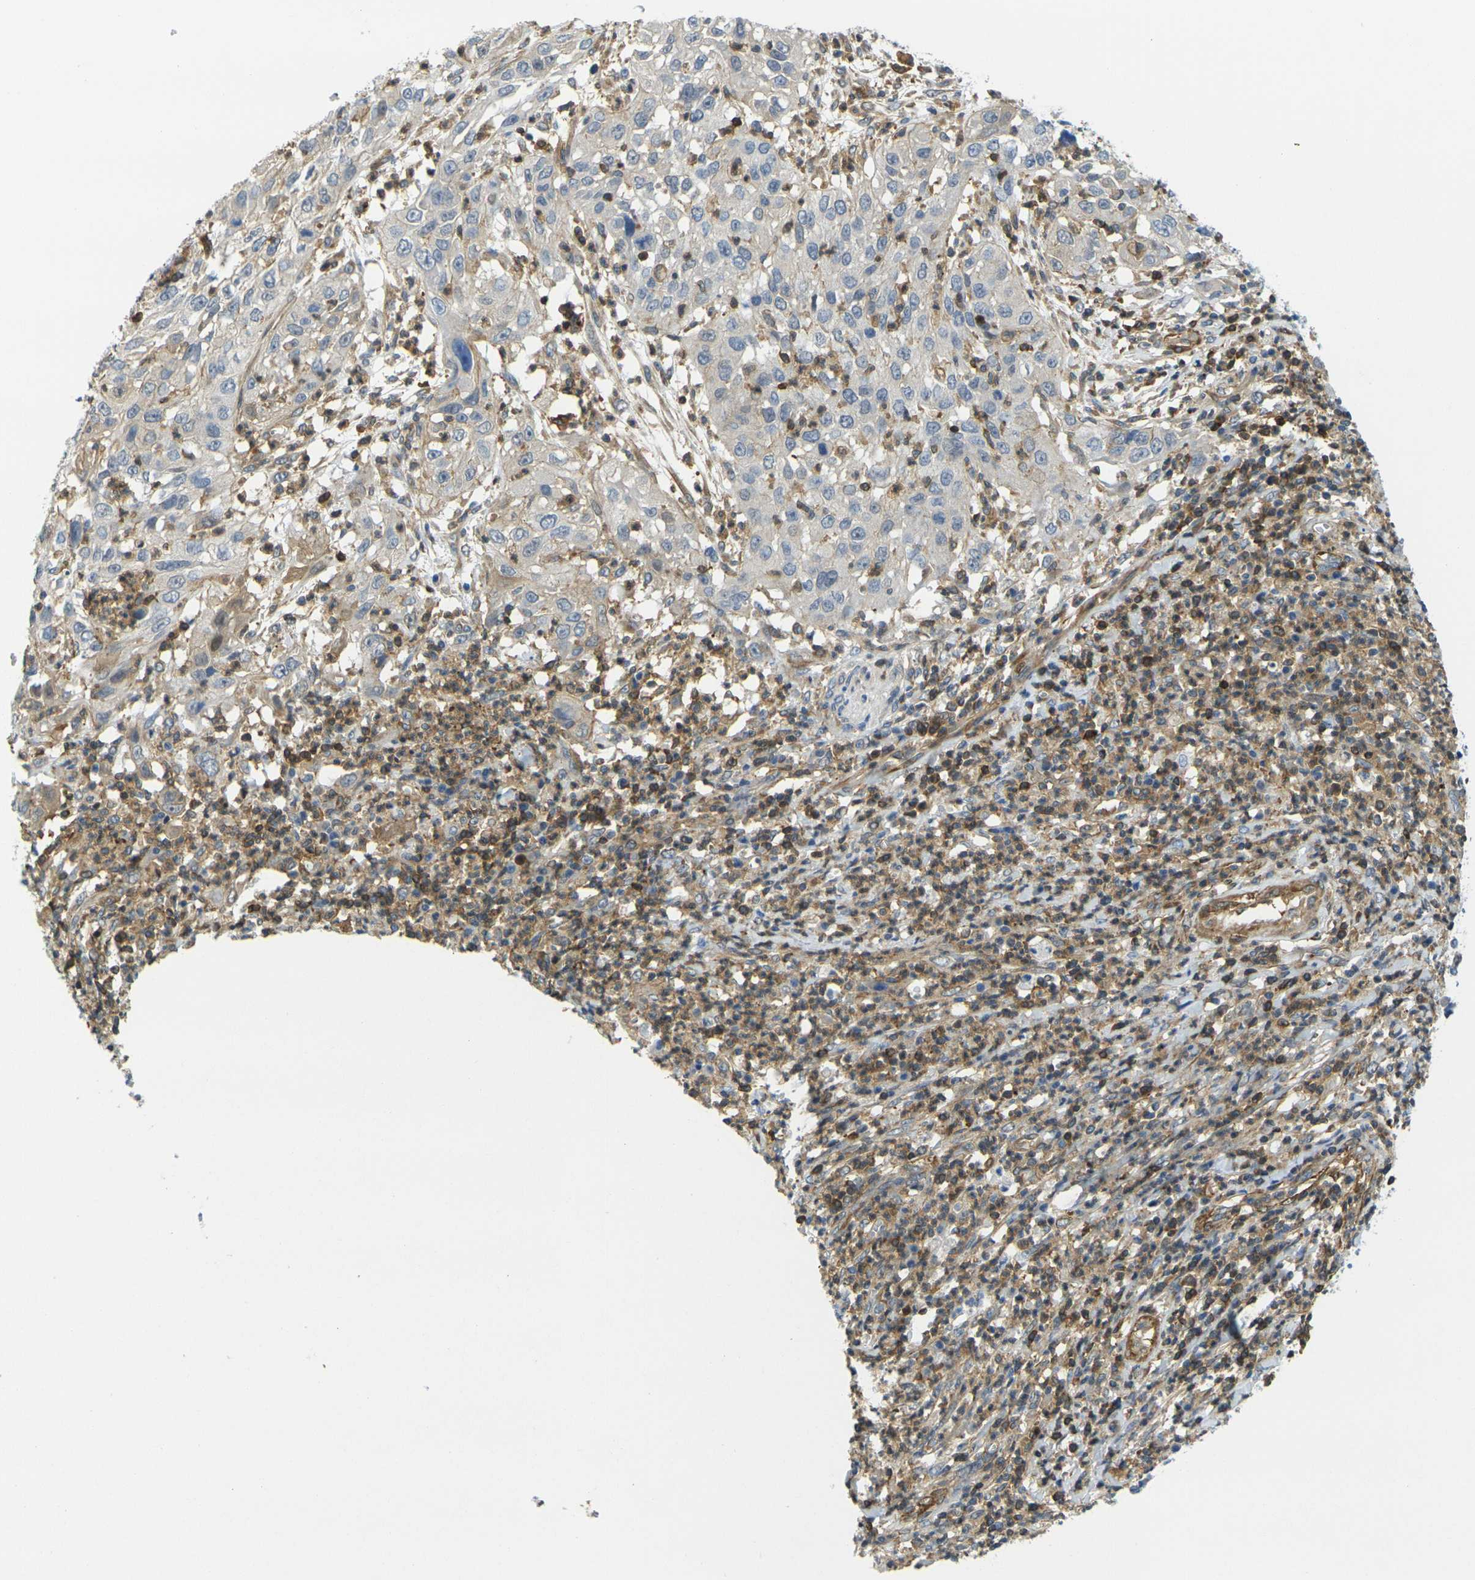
{"staining": {"intensity": "weak", "quantity": ">75%", "location": "cytoplasmic/membranous"}, "tissue": "cervical cancer", "cell_type": "Tumor cells", "image_type": "cancer", "snomed": [{"axis": "morphology", "description": "Squamous cell carcinoma, NOS"}, {"axis": "topography", "description": "Cervix"}], "caption": "Protein staining of squamous cell carcinoma (cervical) tissue shows weak cytoplasmic/membranous staining in about >75% of tumor cells.", "gene": "LASP1", "patient": {"sex": "female", "age": 32}}